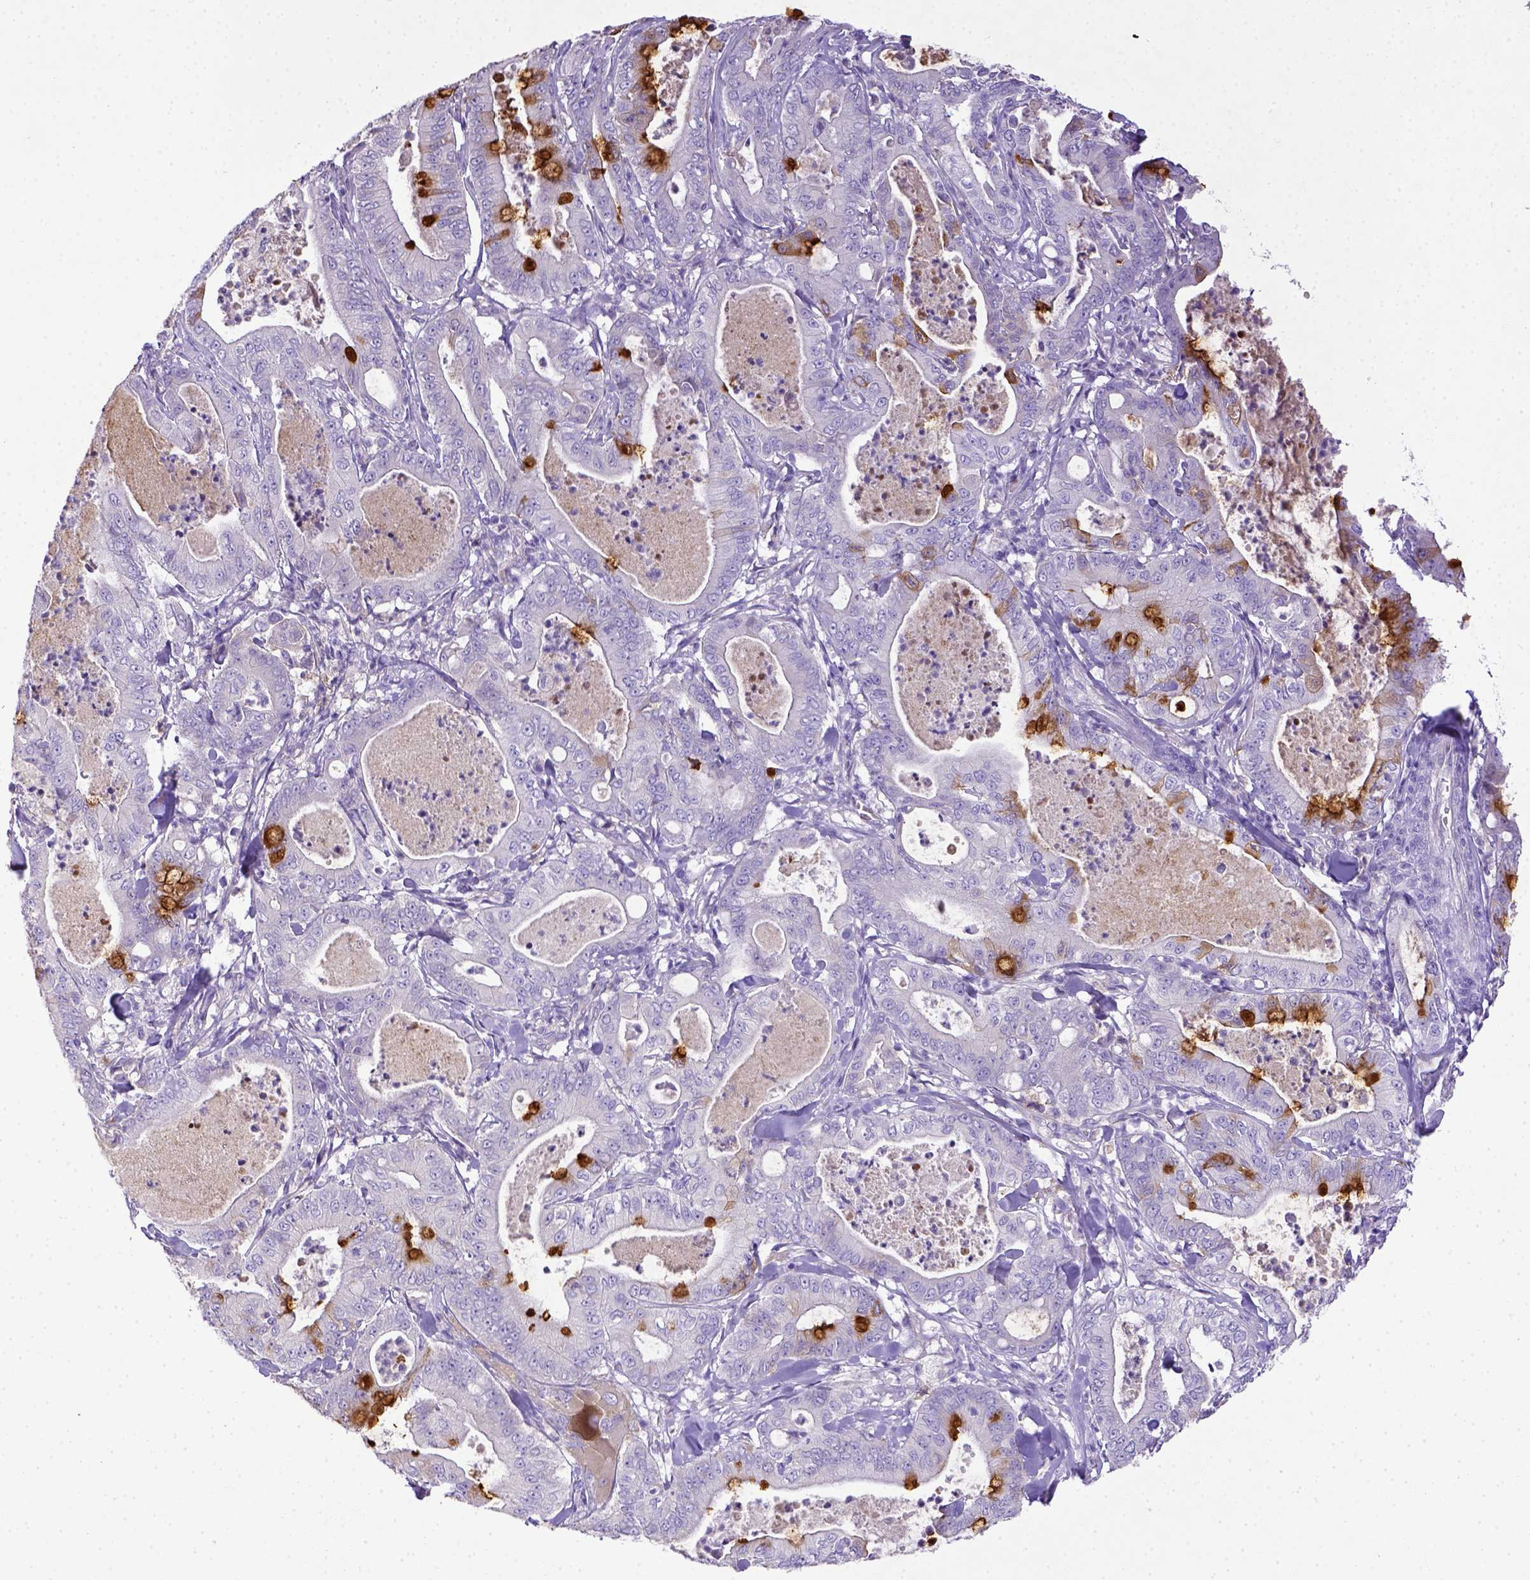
{"staining": {"intensity": "negative", "quantity": "none", "location": "none"}, "tissue": "pancreatic cancer", "cell_type": "Tumor cells", "image_type": "cancer", "snomed": [{"axis": "morphology", "description": "Adenocarcinoma, NOS"}, {"axis": "topography", "description": "Pancreas"}], "caption": "Protein analysis of adenocarcinoma (pancreatic) shows no significant expression in tumor cells.", "gene": "CD40", "patient": {"sex": "male", "age": 71}}